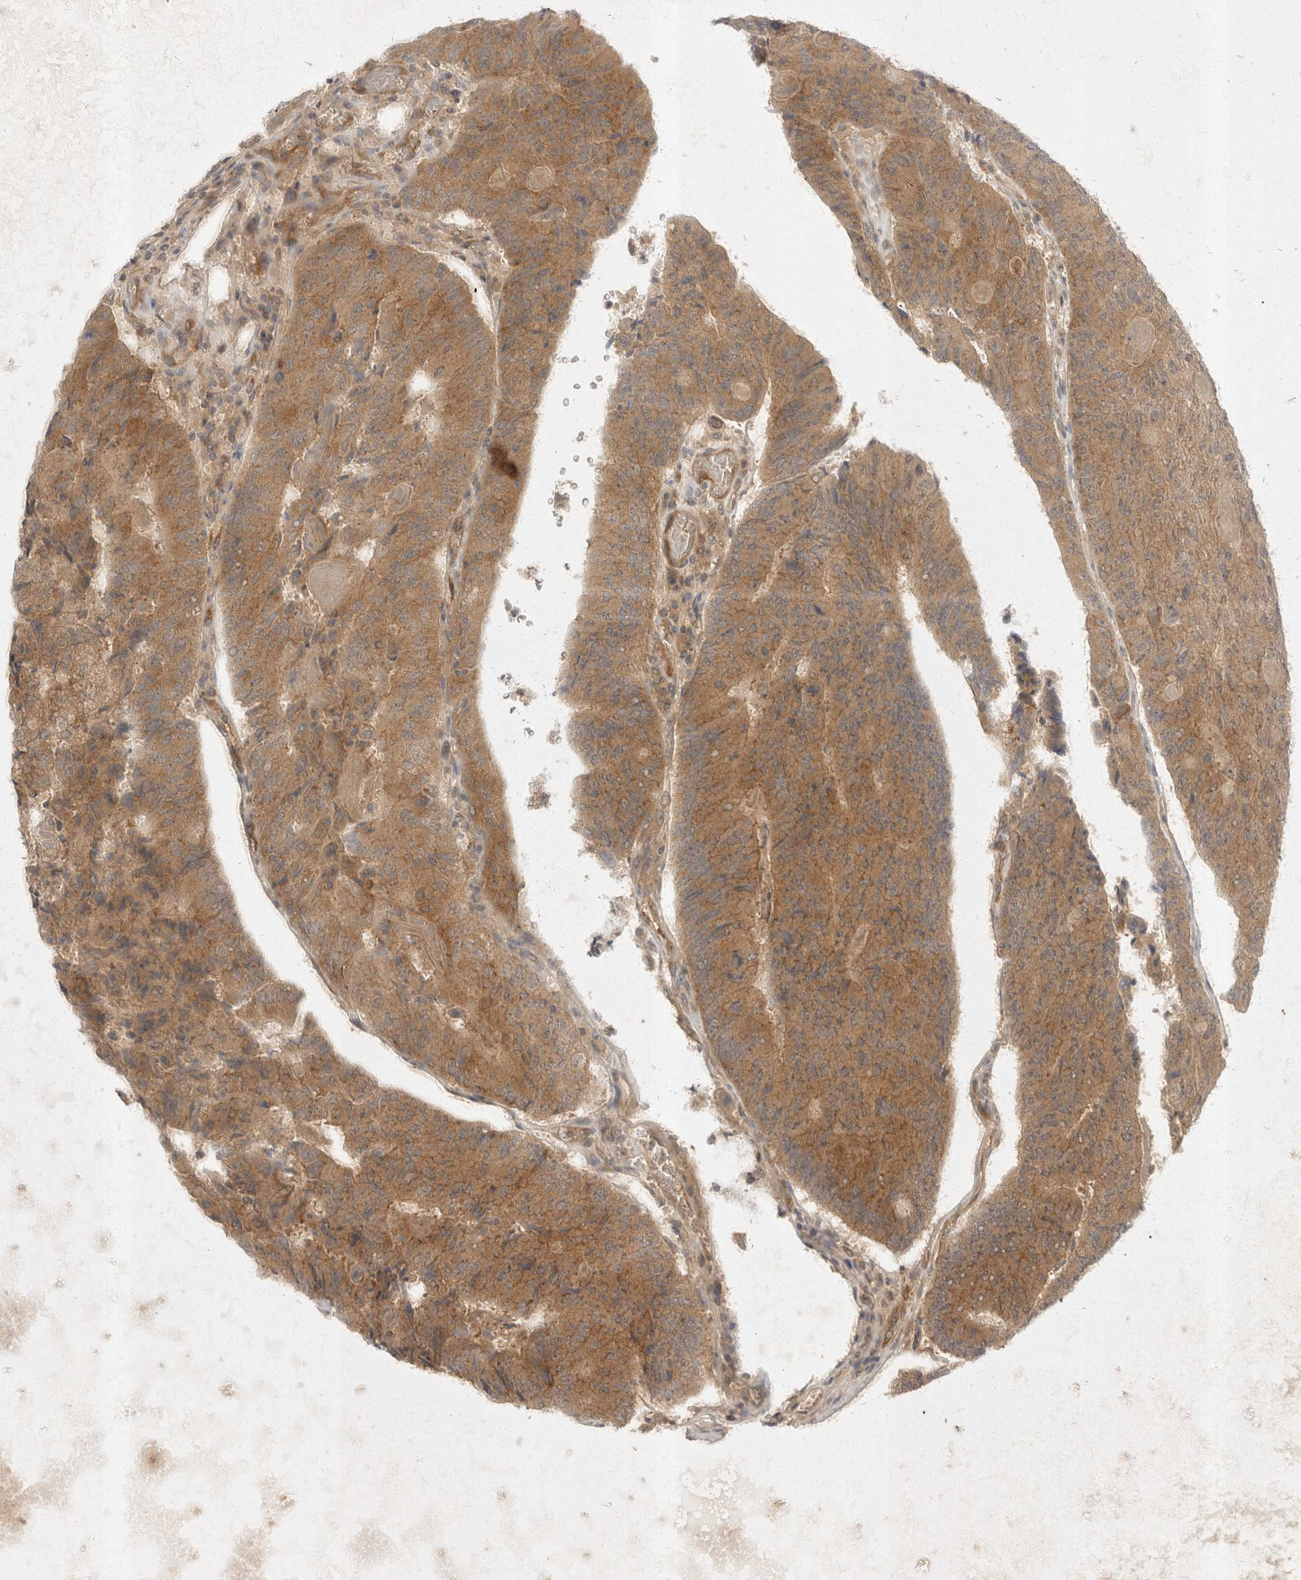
{"staining": {"intensity": "moderate", "quantity": ">75%", "location": "cytoplasmic/membranous"}, "tissue": "colorectal cancer", "cell_type": "Tumor cells", "image_type": "cancer", "snomed": [{"axis": "morphology", "description": "Adenocarcinoma, NOS"}, {"axis": "topography", "description": "Colon"}], "caption": "Colorectal cancer stained with a brown dye shows moderate cytoplasmic/membranous positive positivity in about >75% of tumor cells.", "gene": "EIF4G3", "patient": {"sex": "female", "age": 67}}